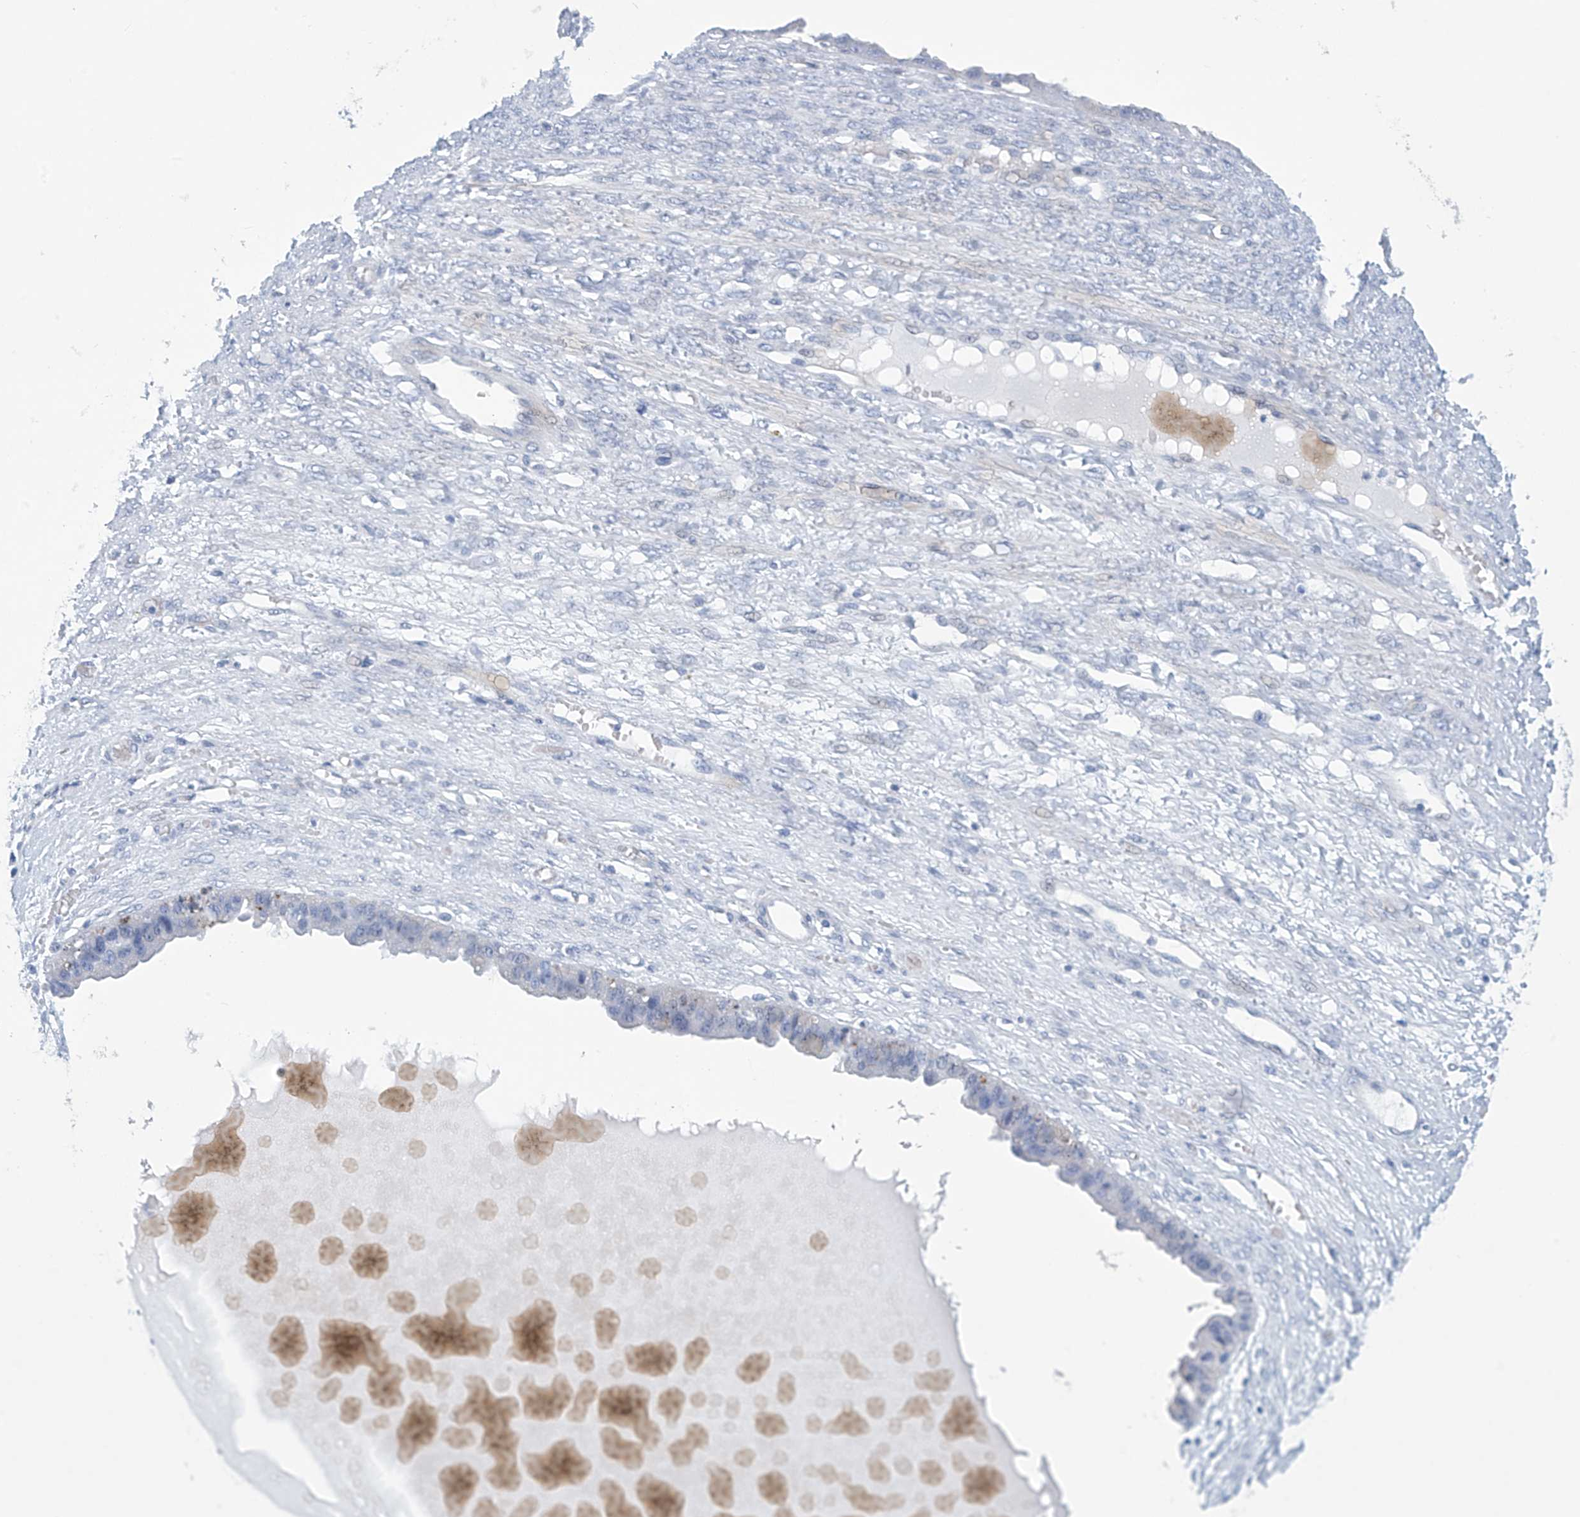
{"staining": {"intensity": "negative", "quantity": "none", "location": "none"}, "tissue": "ovarian cancer", "cell_type": "Tumor cells", "image_type": "cancer", "snomed": [{"axis": "morphology", "description": "Cystadenocarcinoma, serous, NOS"}, {"axis": "topography", "description": "Ovary"}], "caption": "Micrograph shows no protein staining in tumor cells of ovarian cancer (serous cystadenocarcinoma) tissue. (DAB (3,3'-diaminobenzidine) IHC visualized using brightfield microscopy, high magnification).", "gene": "DSP", "patient": {"sex": "female", "age": 58}}